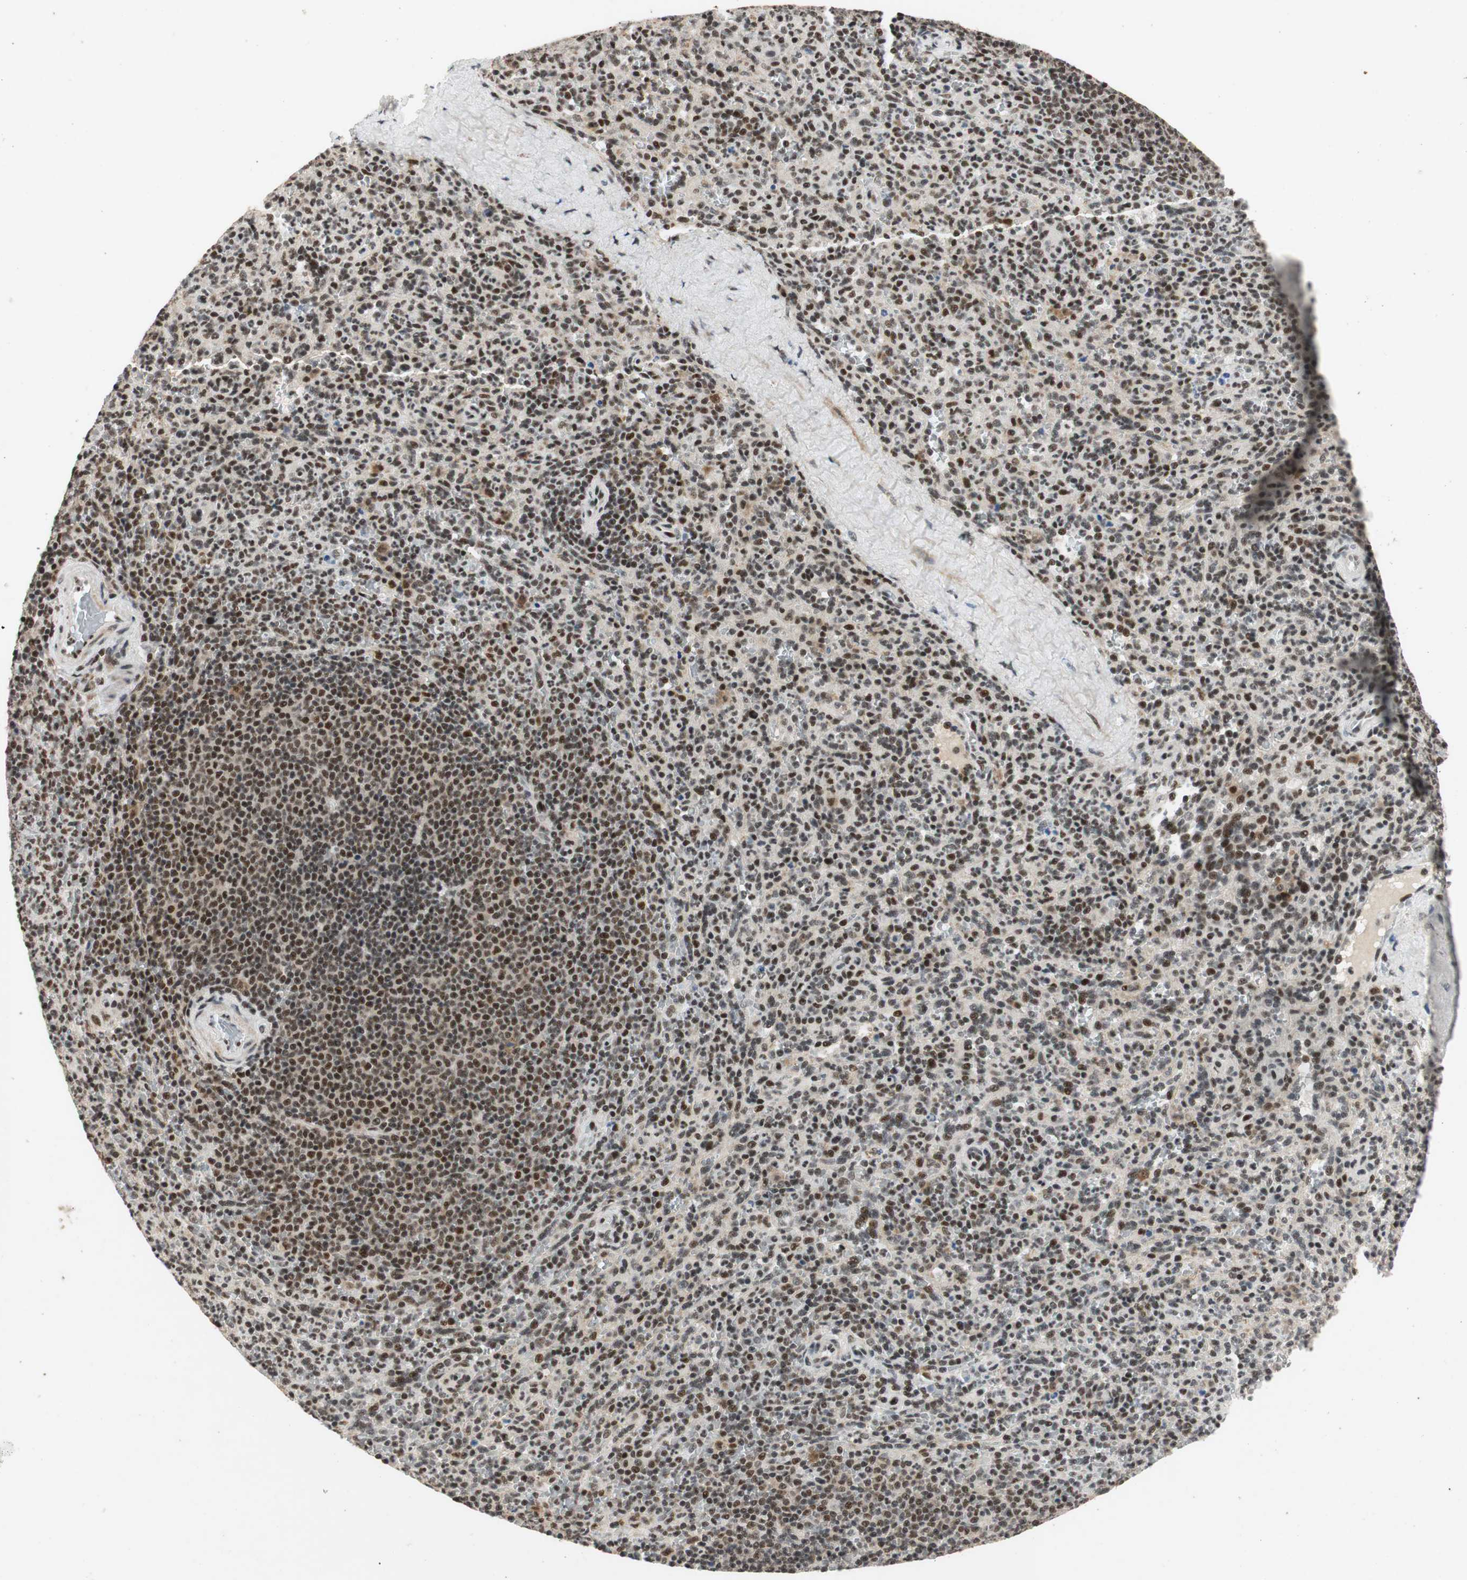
{"staining": {"intensity": "strong", "quantity": "25%-75%", "location": "nuclear"}, "tissue": "spleen", "cell_type": "Cells in red pulp", "image_type": "normal", "snomed": [{"axis": "morphology", "description": "Normal tissue, NOS"}, {"axis": "topography", "description": "Spleen"}], "caption": "An IHC photomicrograph of normal tissue is shown. Protein staining in brown shows strong nuclear positivity in spleen within cells in red pulp.", "gene": "NCBP3", "patient": {"sex": "male", "age": 36}}